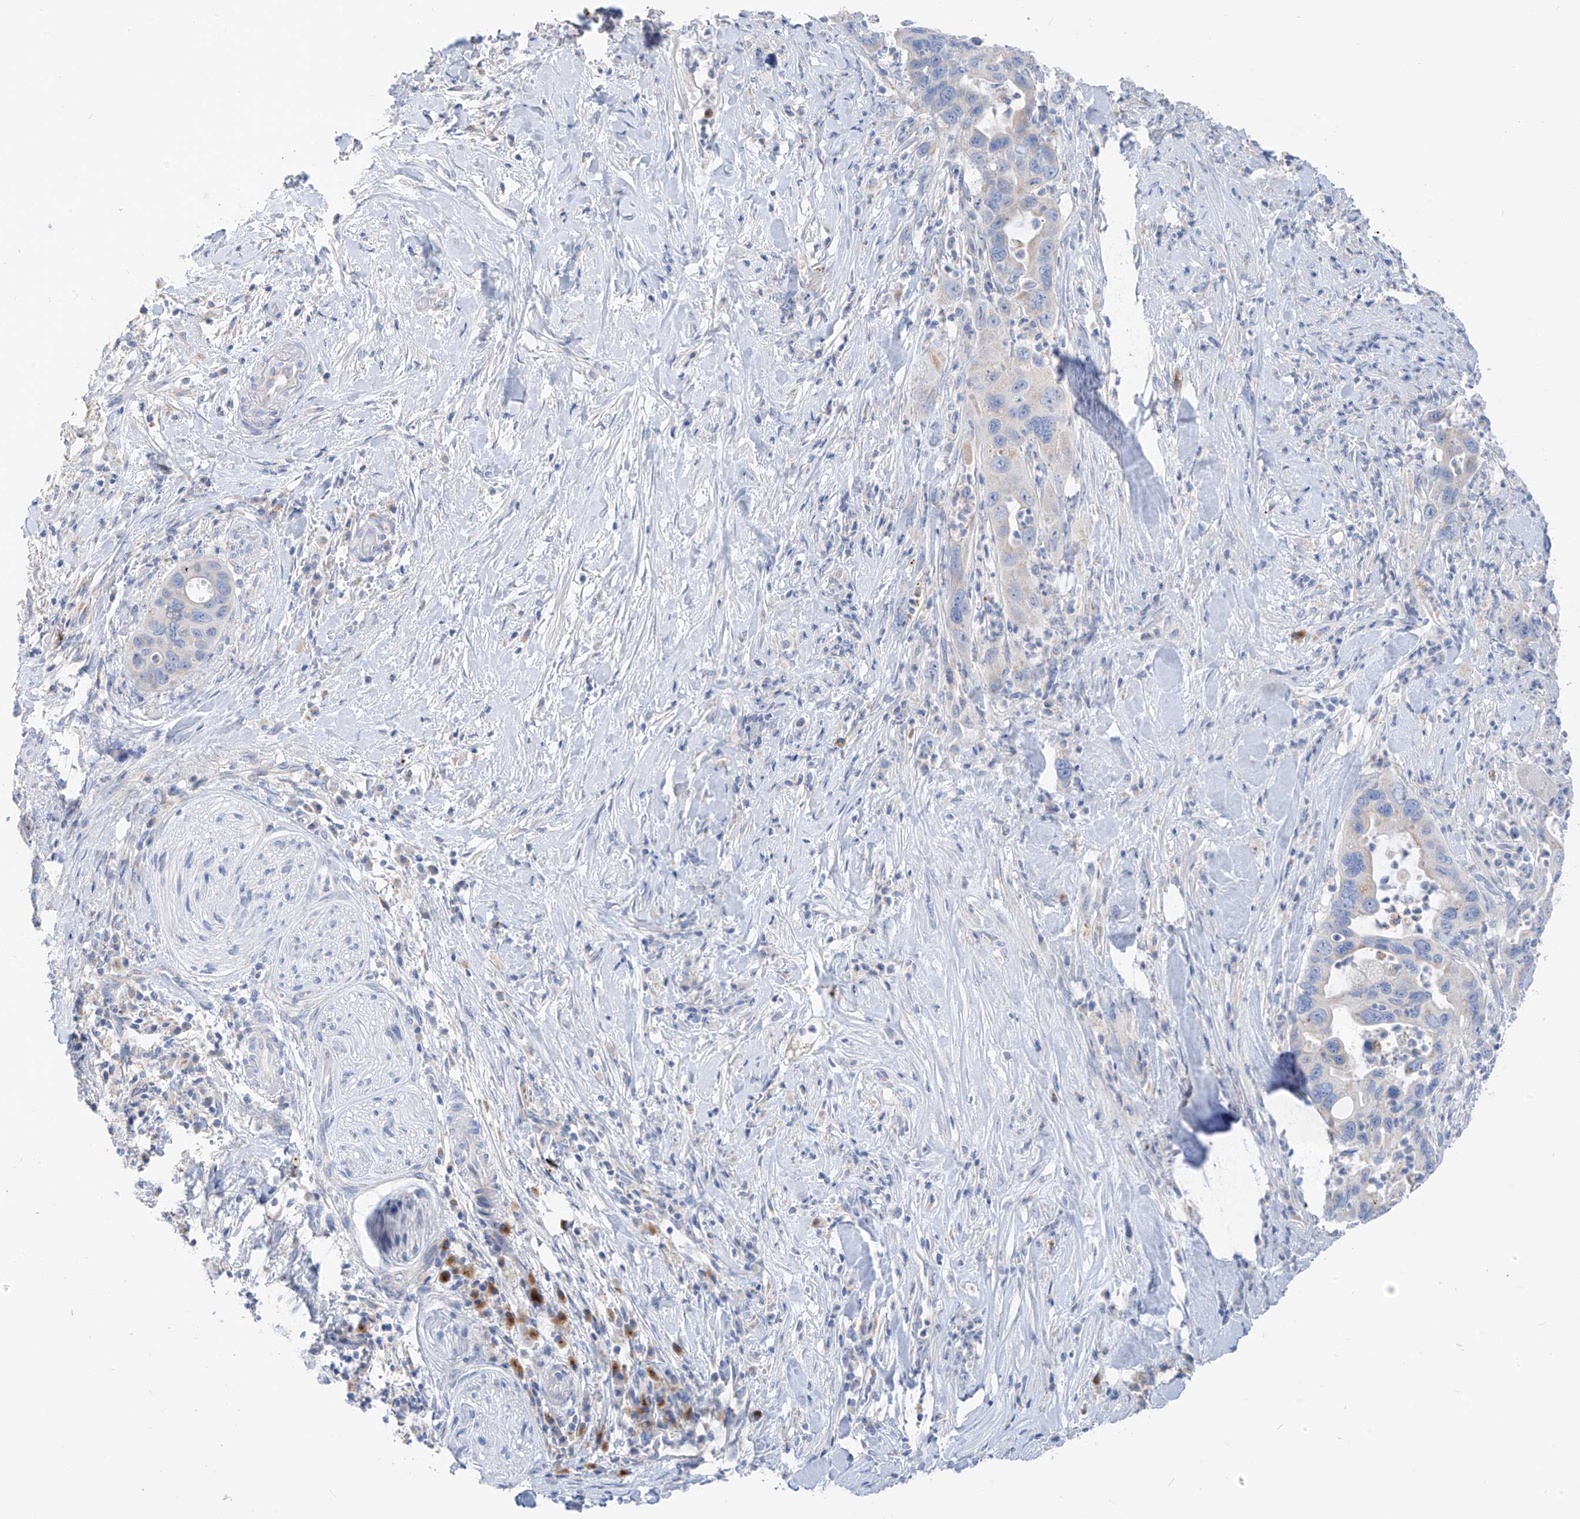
{"staining": {"intensity": "negative", "quantity": "none", "location": "none"}, "tissue": "pancreatic cancer", "cell_type": "Tumor cells", "image_type": "cancer", "snomed": [{"axis": "morphology", "description": "Adenocarcinoma, NOS"}, {"axis": "topography", "description": "Pancreas"}], "caption": "Micrograph shows no protein staining in tumor cells of pancreatic adenocarcinoma tissue.", "gene": "ZNF404", "patient": {"sex": "female", "age": 71}}